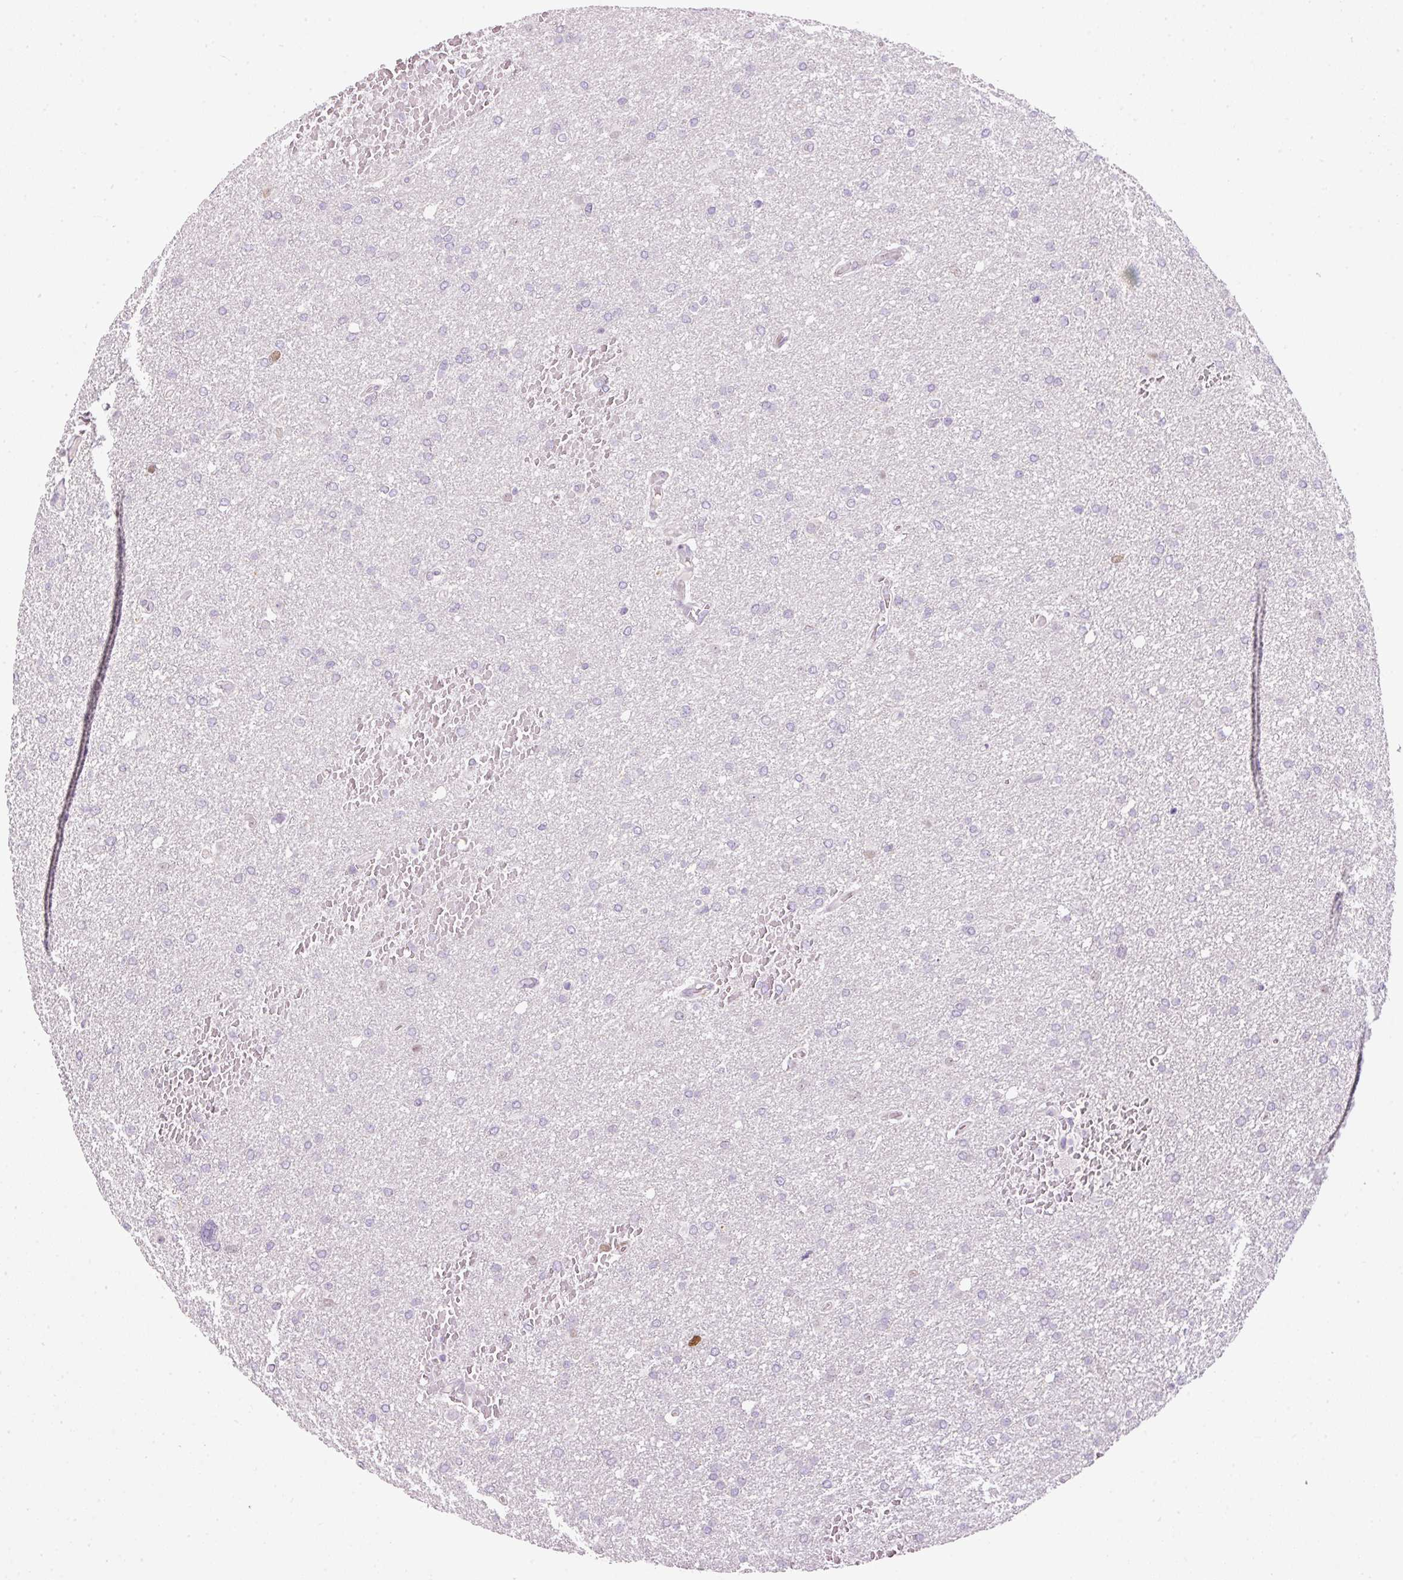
{"staining": {"intensity": "negative", "quantity": "none", "location": "none"}, "tissue": "glioma", "cell_type": "Tumor cells", "image_type": "cancer", "snomed": [{"axis": "morphology", "description": "Glioma, malignant, High grade"}, {"axis": "topography", "description": "Cerebral cortex"}], "caption": "Immunohistochemistry micrograph of human glioma stained for a protein (brown), which exhibits no positivity in tumor cells.", "gene": "KPNA2", "patient": {"sex": "female", "age": 36}}